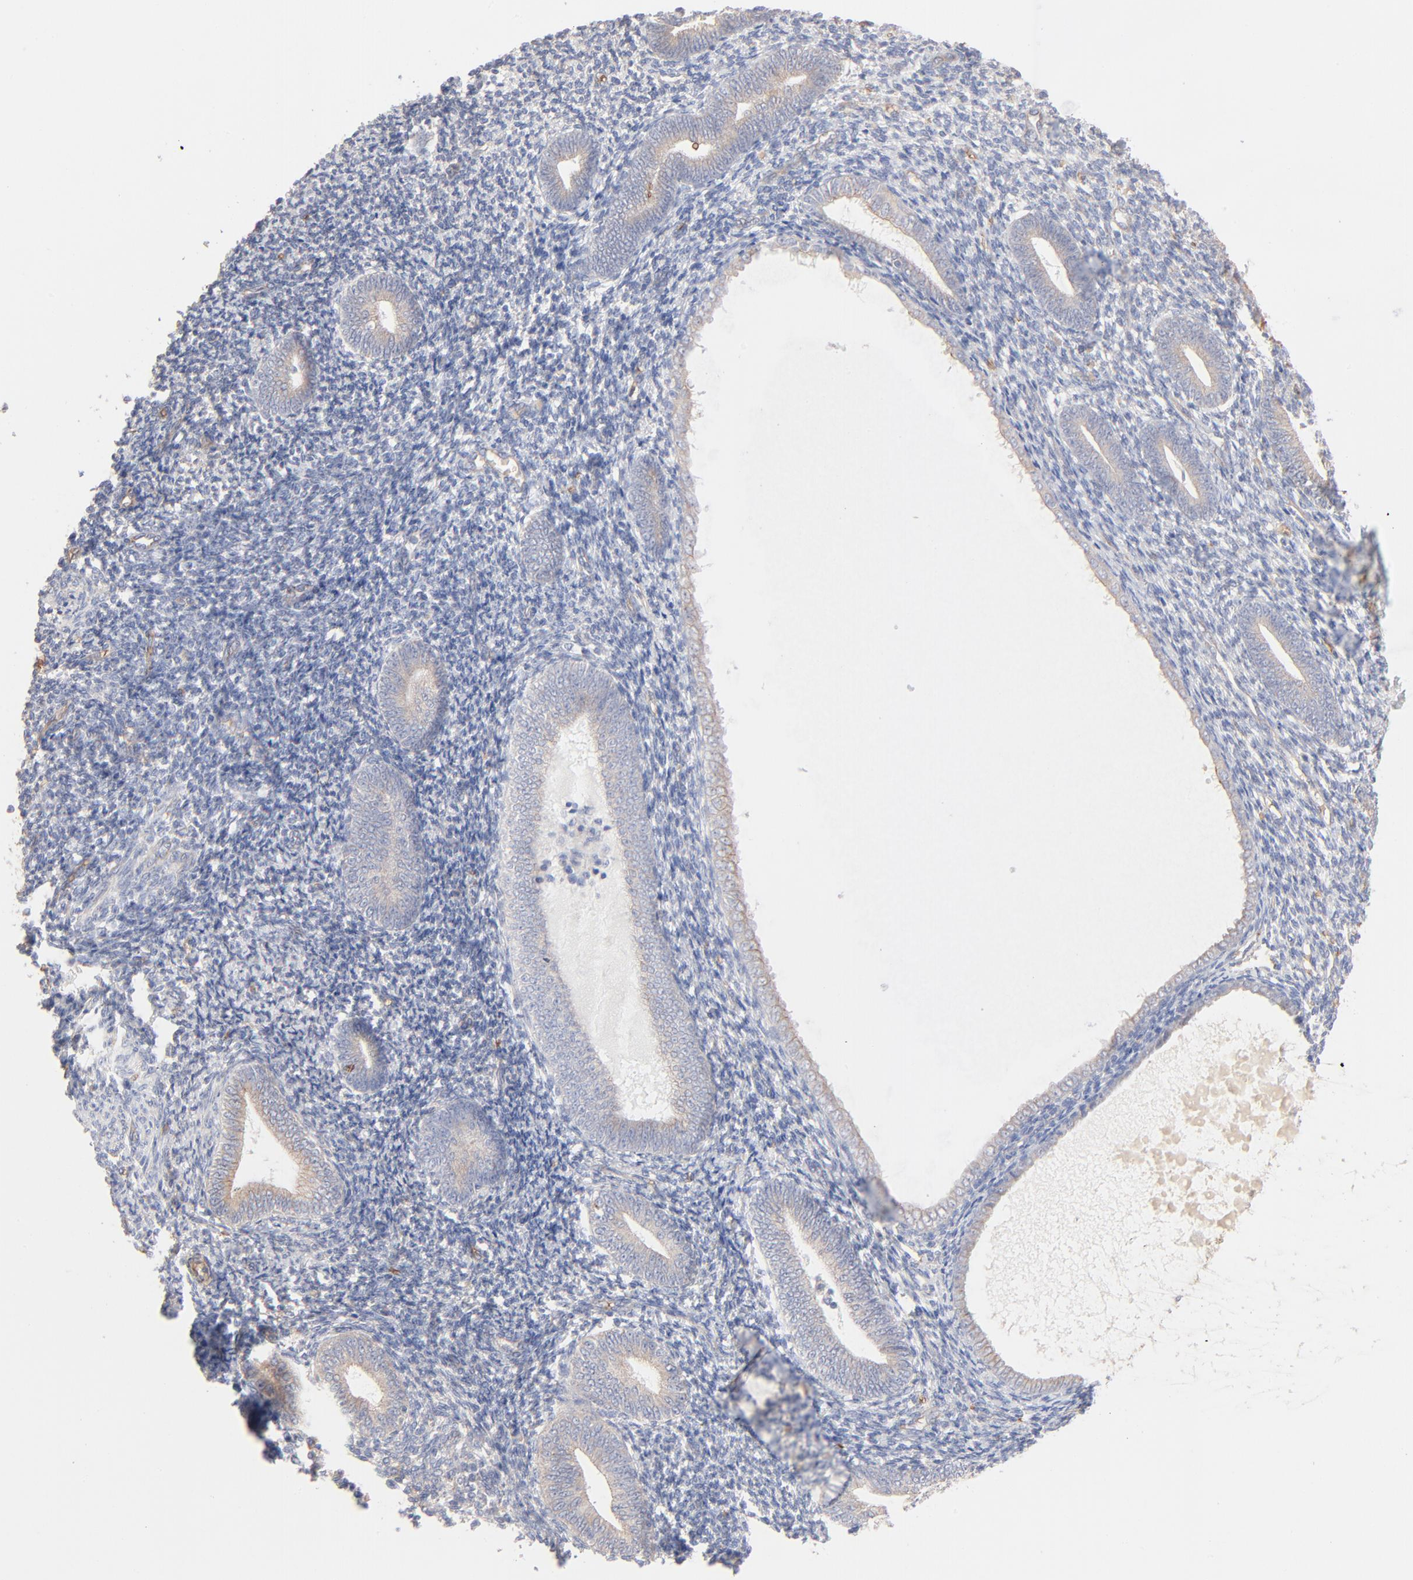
{"staining": {"intensity": "negative", "quantity": "none", "location": "none"}, "tissue": "endometrium", "cell_type": "Cells in endometrial stroma", "image_type": "normal", "snomed": [{"axis": "morphology", "description": "Normal tissue, NOS"}, {"axis": "topography", "description": "Endometrium"}], "caption": "This photomicrograph is of normal endometrium stained with immunohistochemistry (IHC) to label a protein in brown with the nuclei are counter-stained blue. There is no positivity in cells in endometrial stroma. (Stains: DAB immunohistochemistry with hematoxylin counter stain, Microscopy: brightfield microscopy at high magnification).", "gene": "SPTB", "patient": {"sex": "female", "age": 57}}